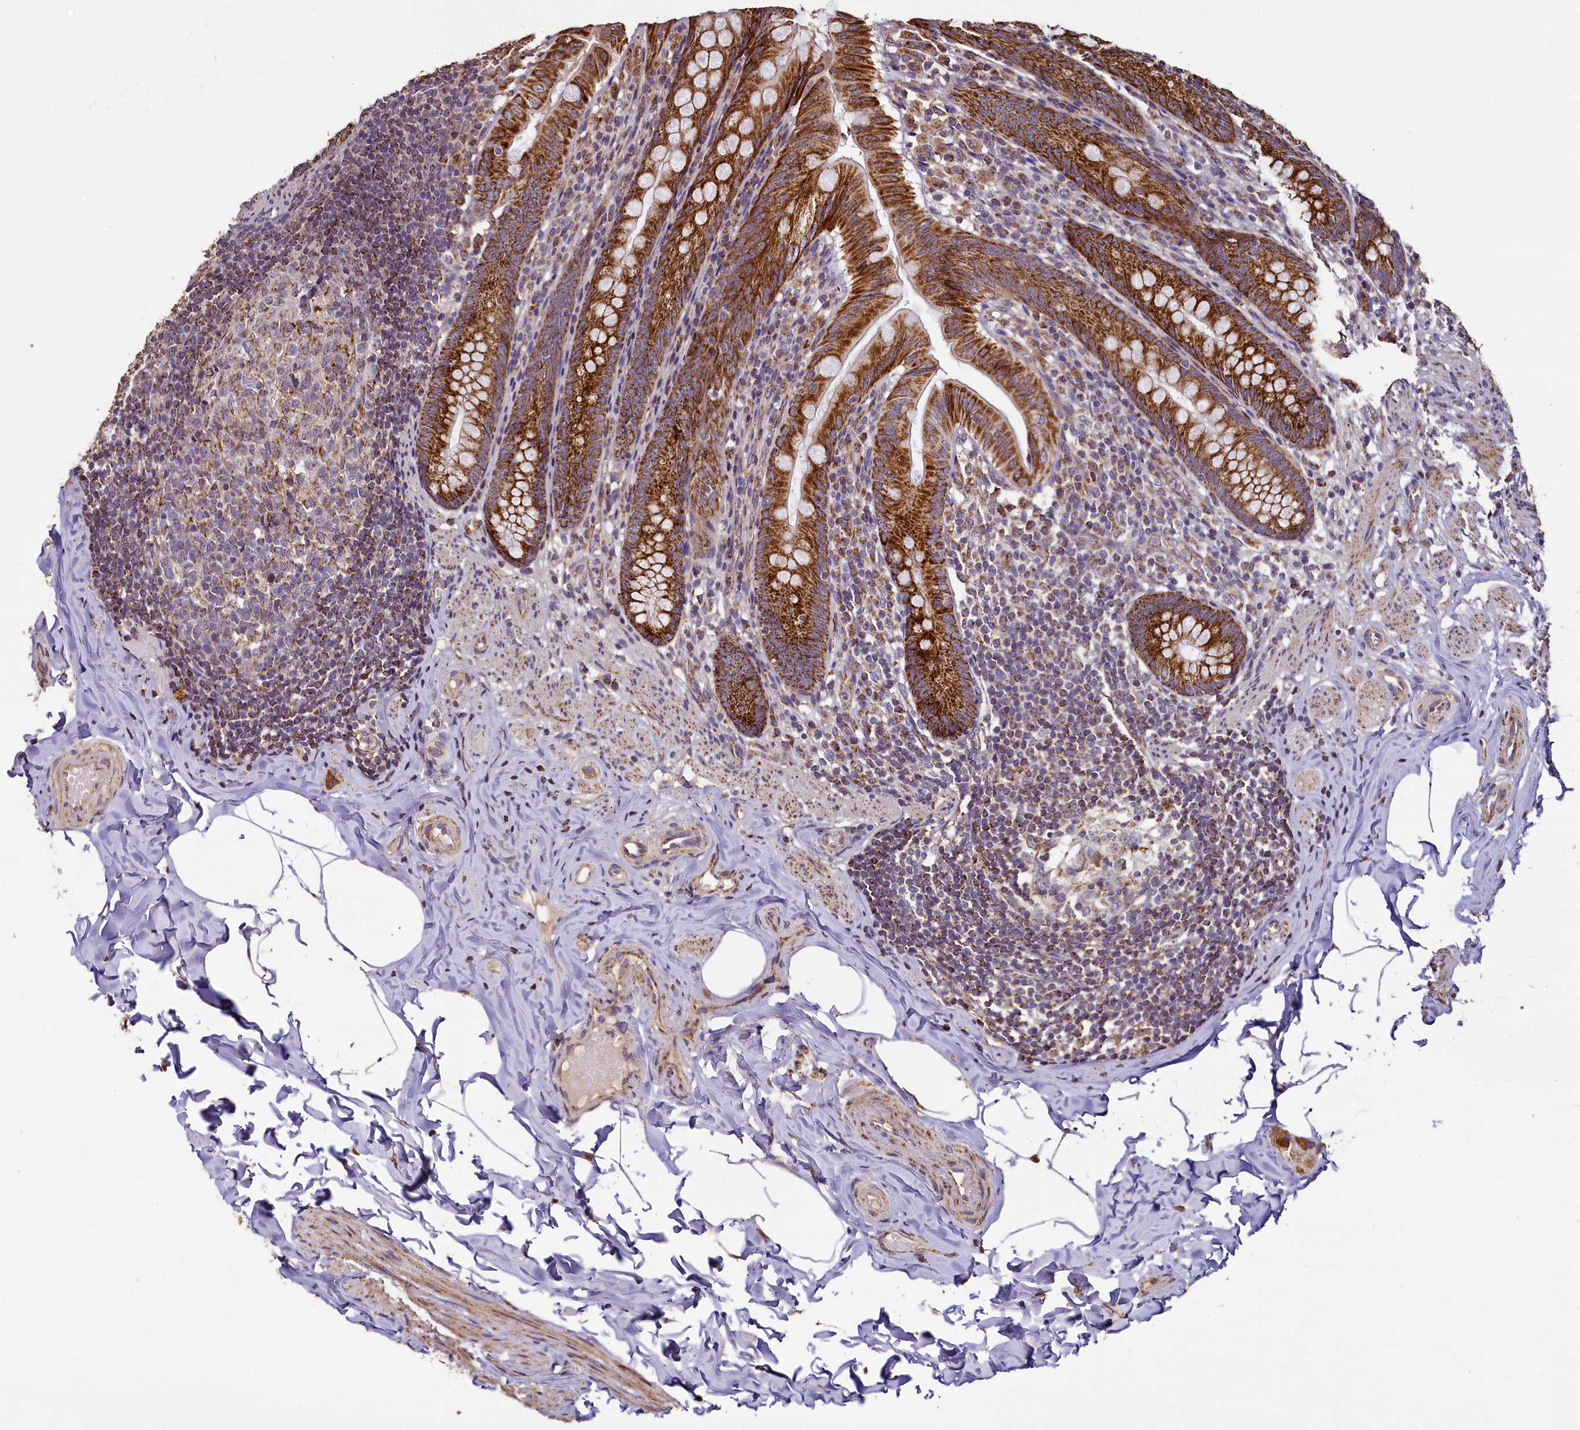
{"staining": {"intensity": "strong", "quantity": ">75%", "location": "cytoplasmic/membranous"}, "tissue": "appendix", "cell_type": "Glandular cells", "image_type": "normal", "snomed": [{"axis": "morphology", "description": "Normal tissue, NOS"}, {"axis": "topography", "description": "Appendix"}], "caption": "A brown stain highlights strong cytoplasmic/membranous positivity of a protein in glandular cells of normal appendix. (DAB IHC, brown staining for protein, blue staining for nuclei).", "gene": "COQ9", "patient": {"sex": "male", "age": 55}}